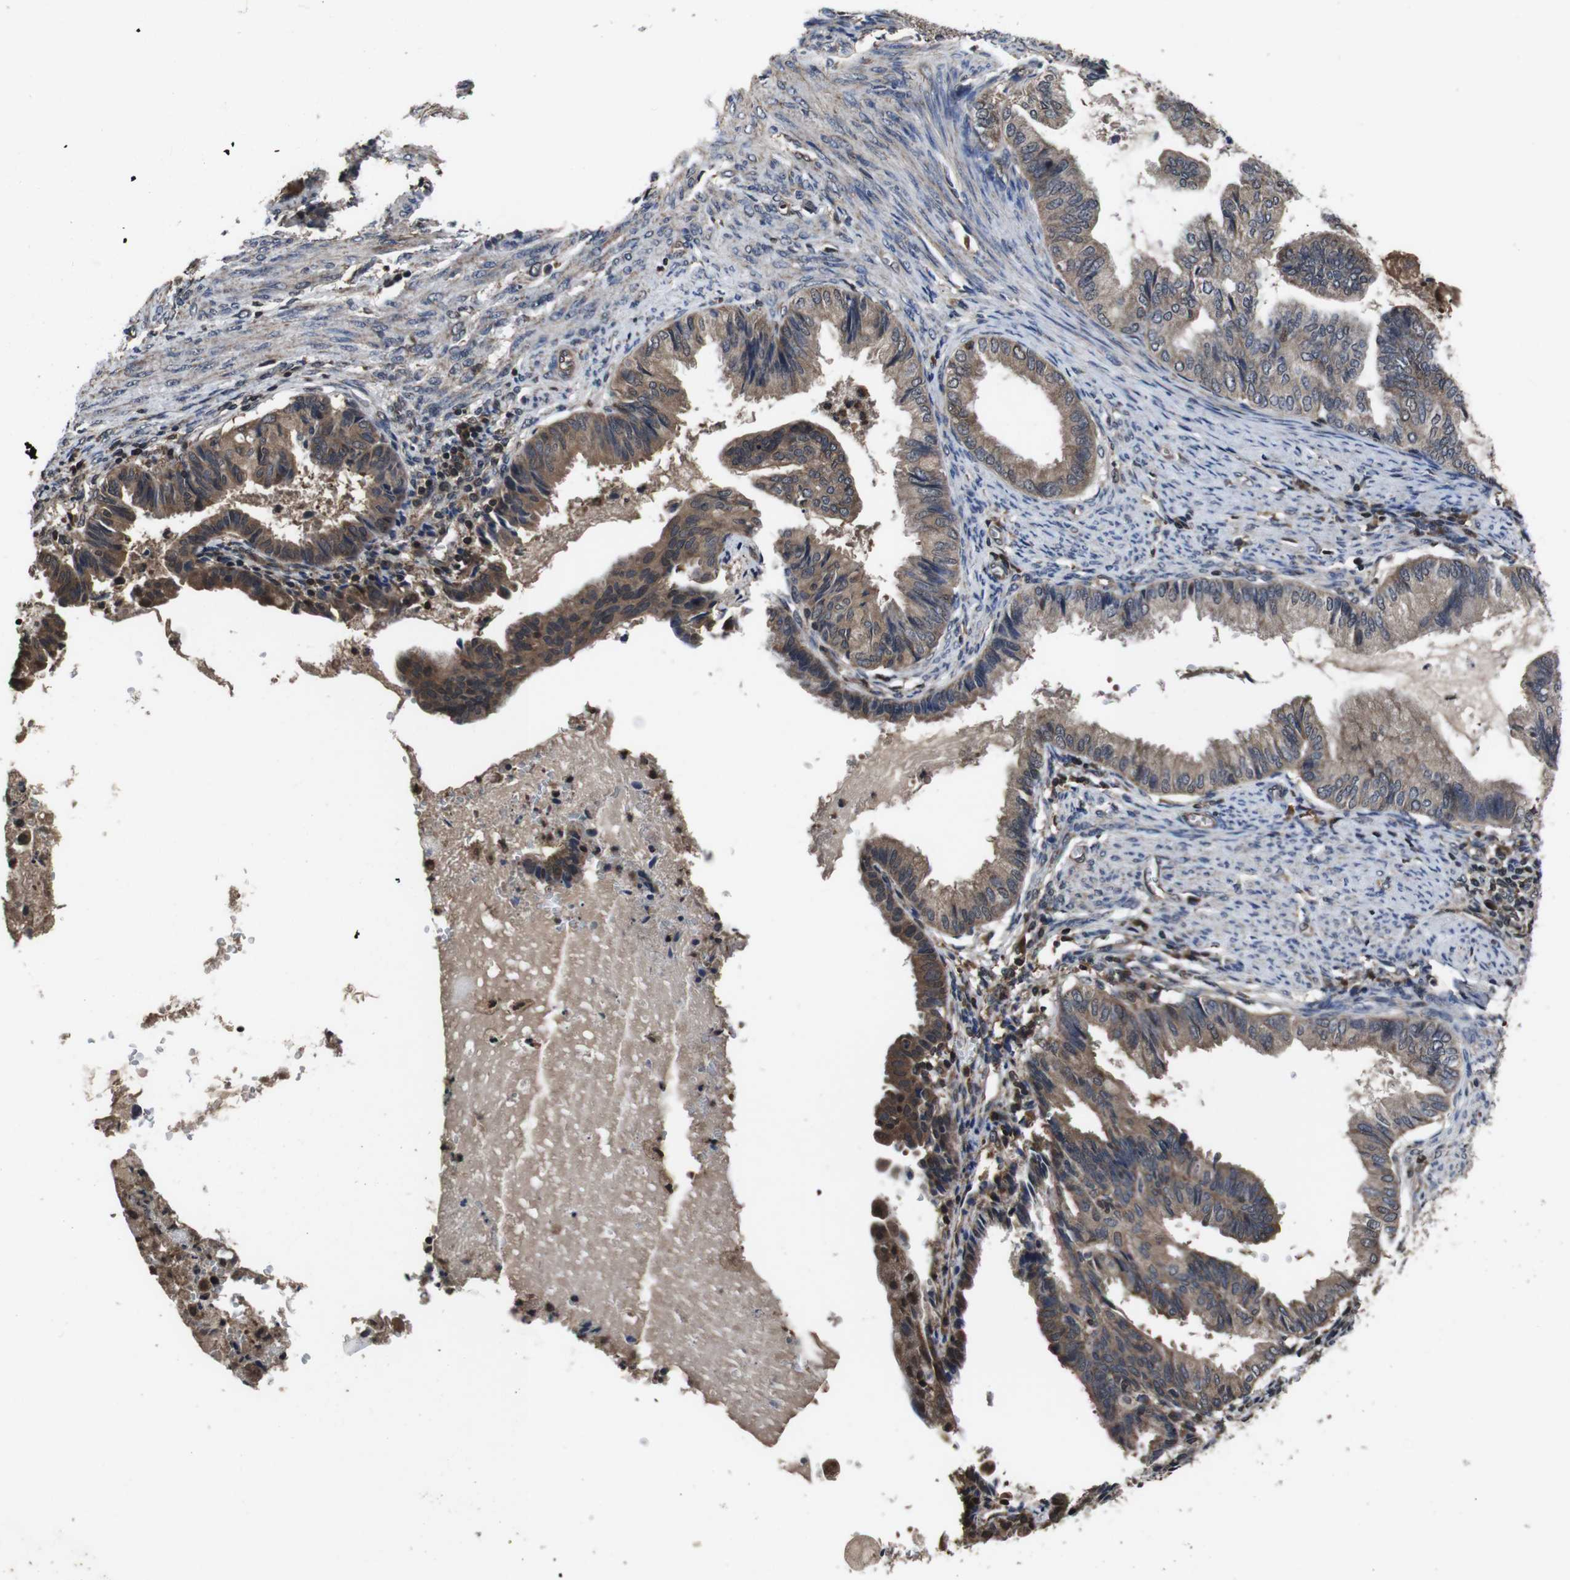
{"staining": {"intensity": "moderate", "quantity": ">75%", "location": "cytoplasmic/membranous"}, "tissue": "endometrial cancer", "cell_type": "Tumor cells", "image_type": "cancer", "snomed": [{"axis": "morphology", "description": "Adenocarcinoma, NOS"}, {"axis": "topography", "description": "Endometrium"}], "caption": "IHC staining of endometrial cancer, which exhibits medium levels of moderate cytoplasmic/membranous positivity in about >75% of tumor cells indicating moderate cytoplasmic/membranous protein positivity. The staining was performed using DAB (3,3'-diaminobenzidine) (brown) for protein detection and nuclei were counterstained in hematoxylin (blue).", "gene": "CXCL11", "patient": {"sex": "female", "age": 86}}